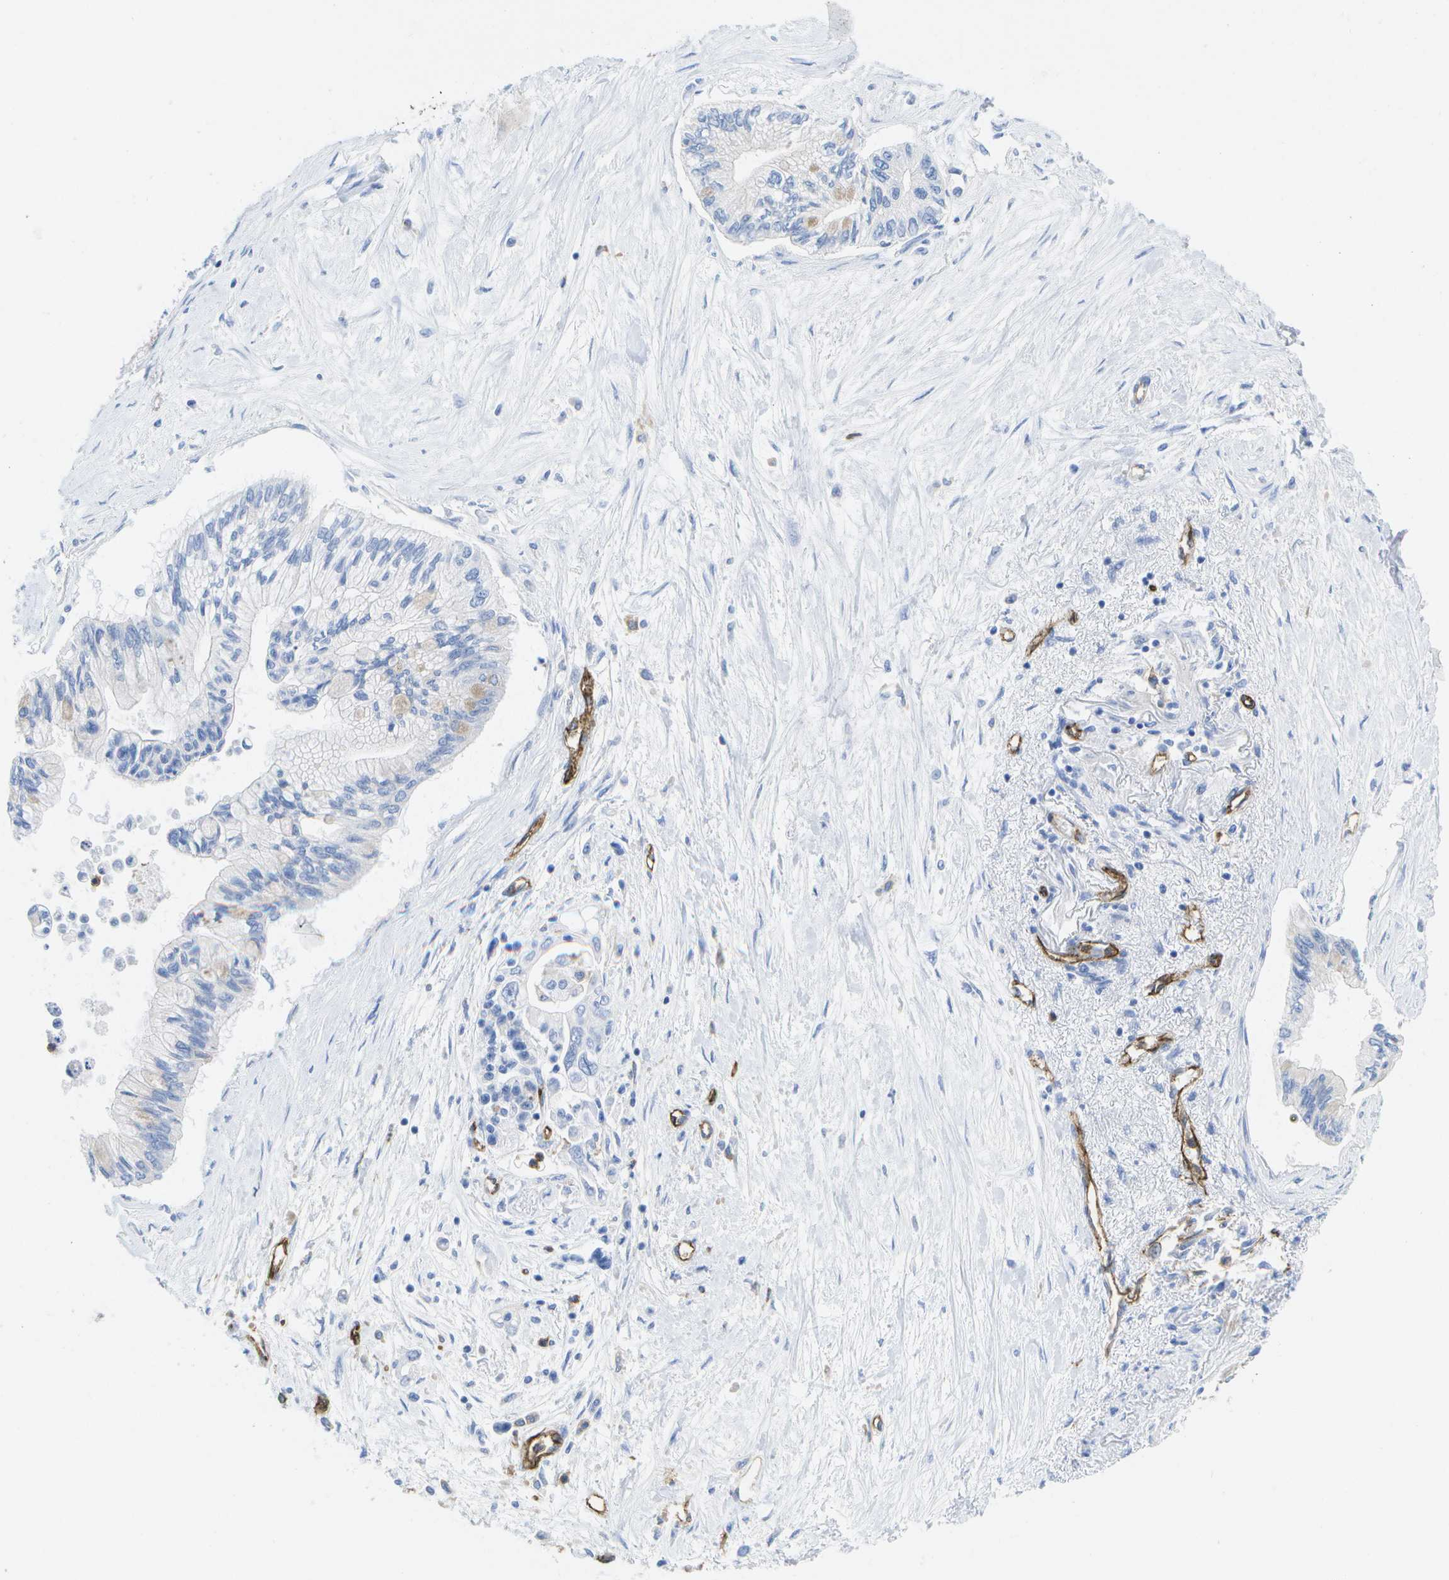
{"staining": {"intensity": "negative", "quantity": "none", "location": "none"}, "tissue": "pancreatic cancer", "cell_type": "Tumor cells", "image_type": "cancer", "snomed": [{"axis": "morphology", "description": "Adenocarcinoma, NOS"}, {"axis": "topography", "description": "Pancreas"}], "caption": "The immunohistochemistry micrograph has no significant expression in tumor cells of pancreatic cancer (adenocarcinoma) tissue.", "gene": "DYSF", "patient": {"sex": "female", "age": 77}}